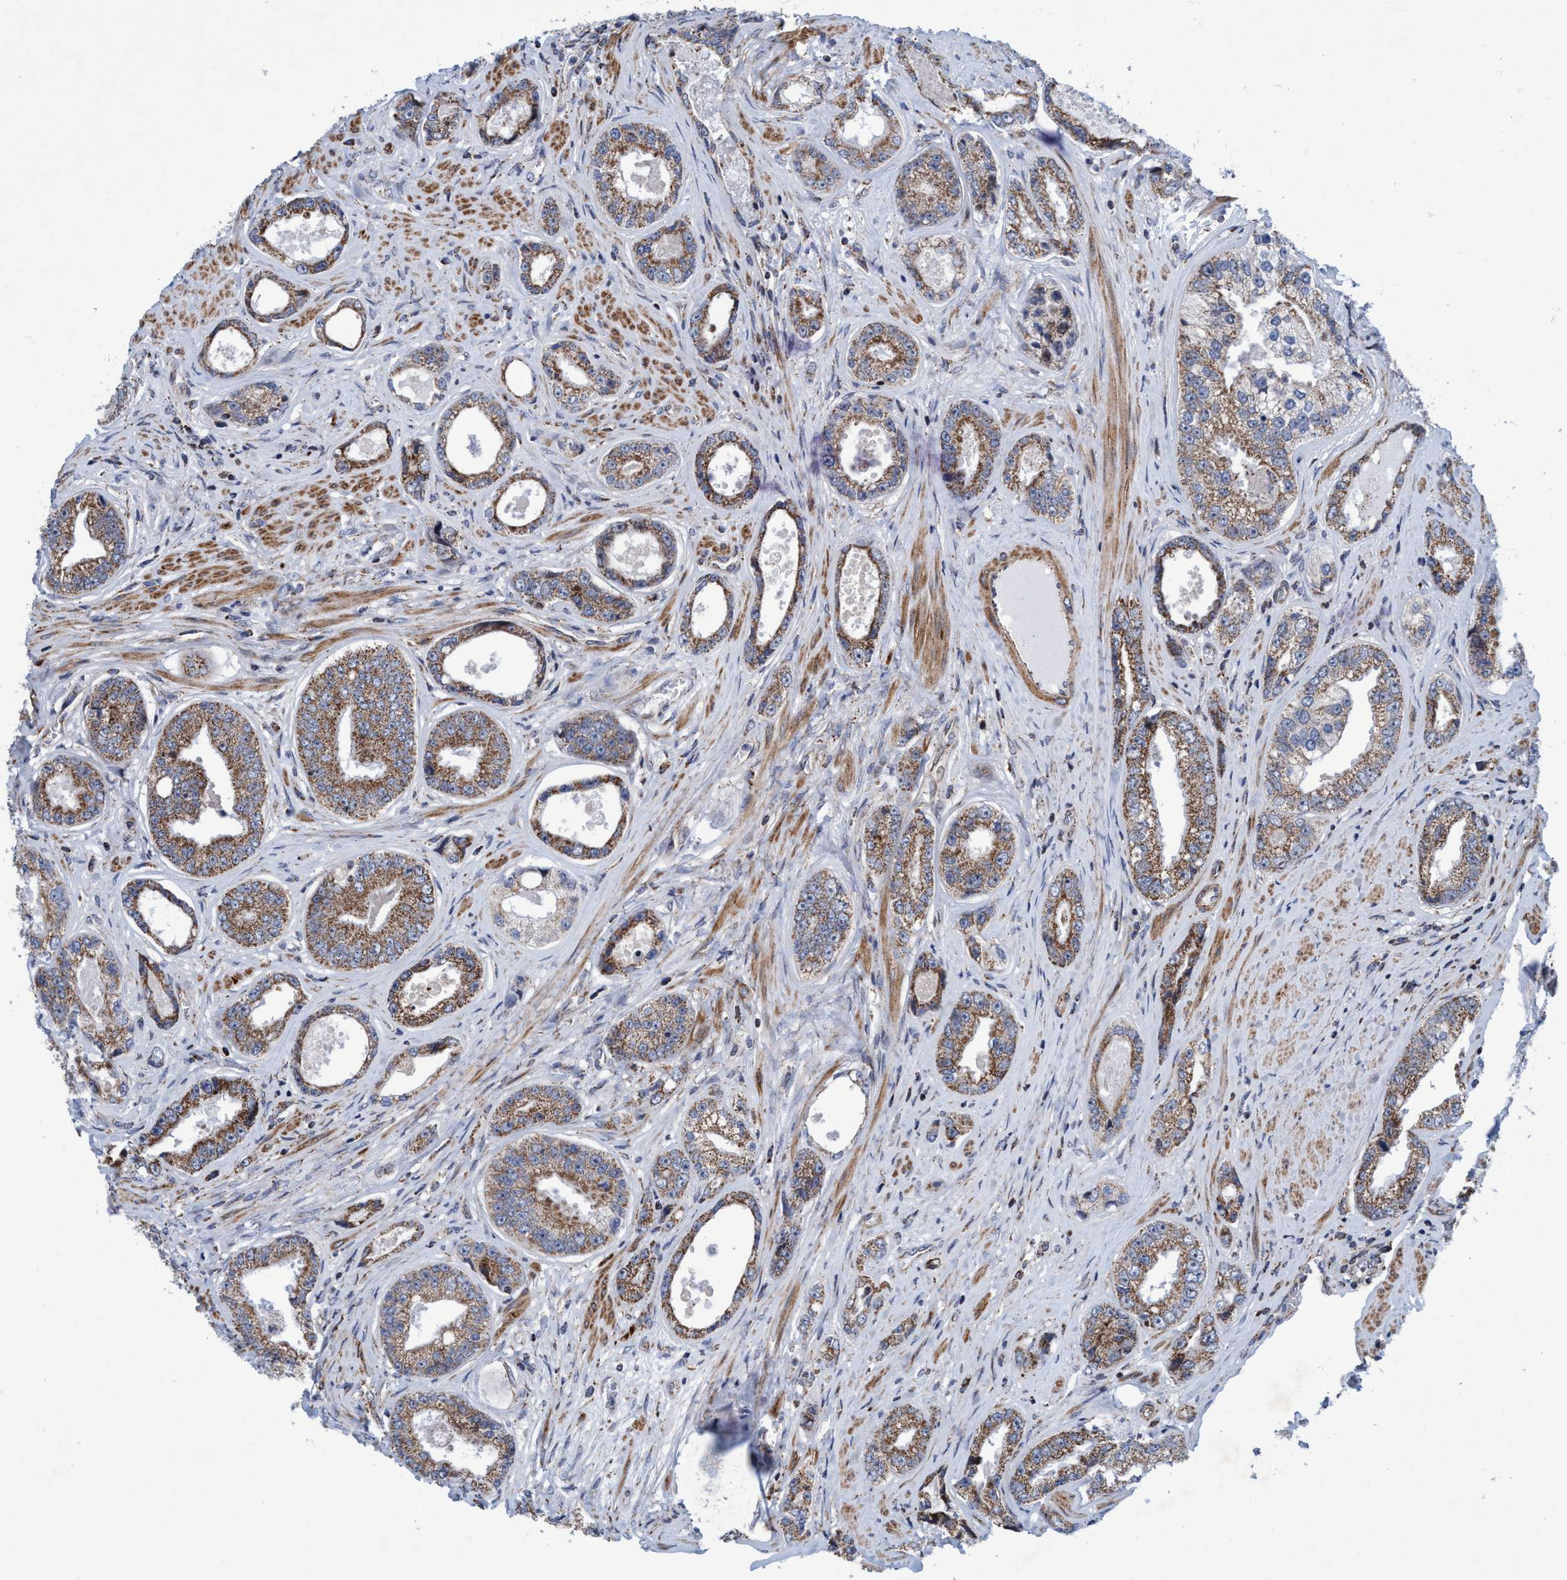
{"staining": {"intensity": "moderate", "quantity": ">75%", "location": "cytoplasmic/membranous"}, "tissue": "prostate cancer", "cell_type": "Tumor cells", "image_type": "cancer", "snomed": [{"axis": "morphology", "description": "Adenocarcinoma, High grade"}, {"axis": "topography", "description": "Prostate"}], "caption": "Adenocarcinoma (high-grade) (prostate) tissue shows moderate cytoplasmic/membranous positivity in about >75% of tumor cells, visualized by immunohistochemistry. (IHC, brightfield microscopy, high magnification).", "gene": "POLR1F", "patient": {"sex": "male", "age": 61}}